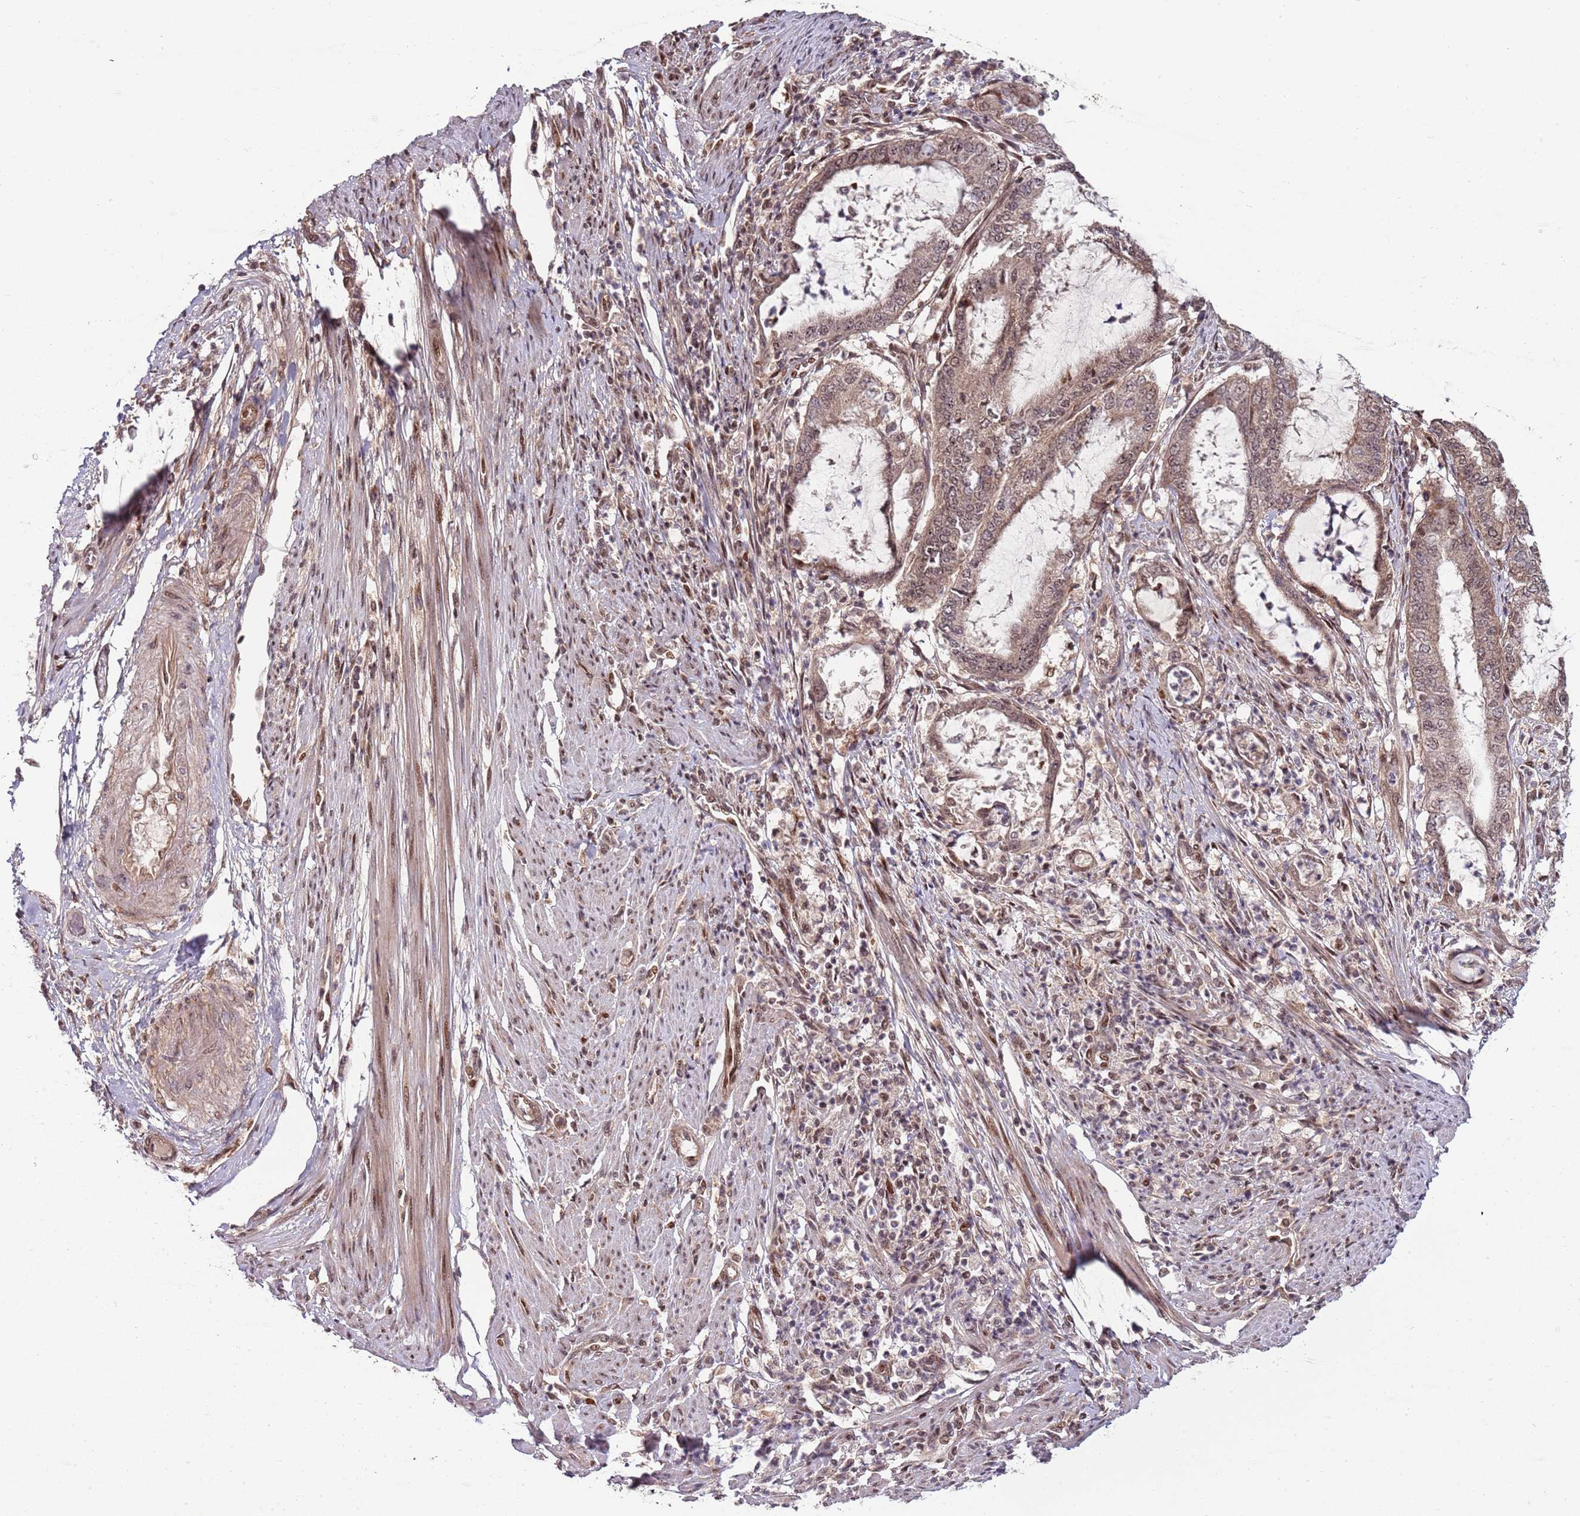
{"staining": {"intensity": "moderate", "quantity": ">75%", "location": "cytoplasmic/membranous,nuclear"}, "tissue": "endometrial cancer", "cell_type": "Tumor cells", "image_type": "cancer", "snomed": [{"axis": "morphology", "description": "Adenocarcinoma, NOS"}, {"axis": "topography", "description": "Endometrium"}], "caption": "Immunohistochemical staining of endometrial cancer reveals medium levels of moderate cytoplasmic/membranous and nuclear protein staining in about >75% of tumor cells.", "gene": "EDC3", "patient": {"sex": "female", "age": 51}}